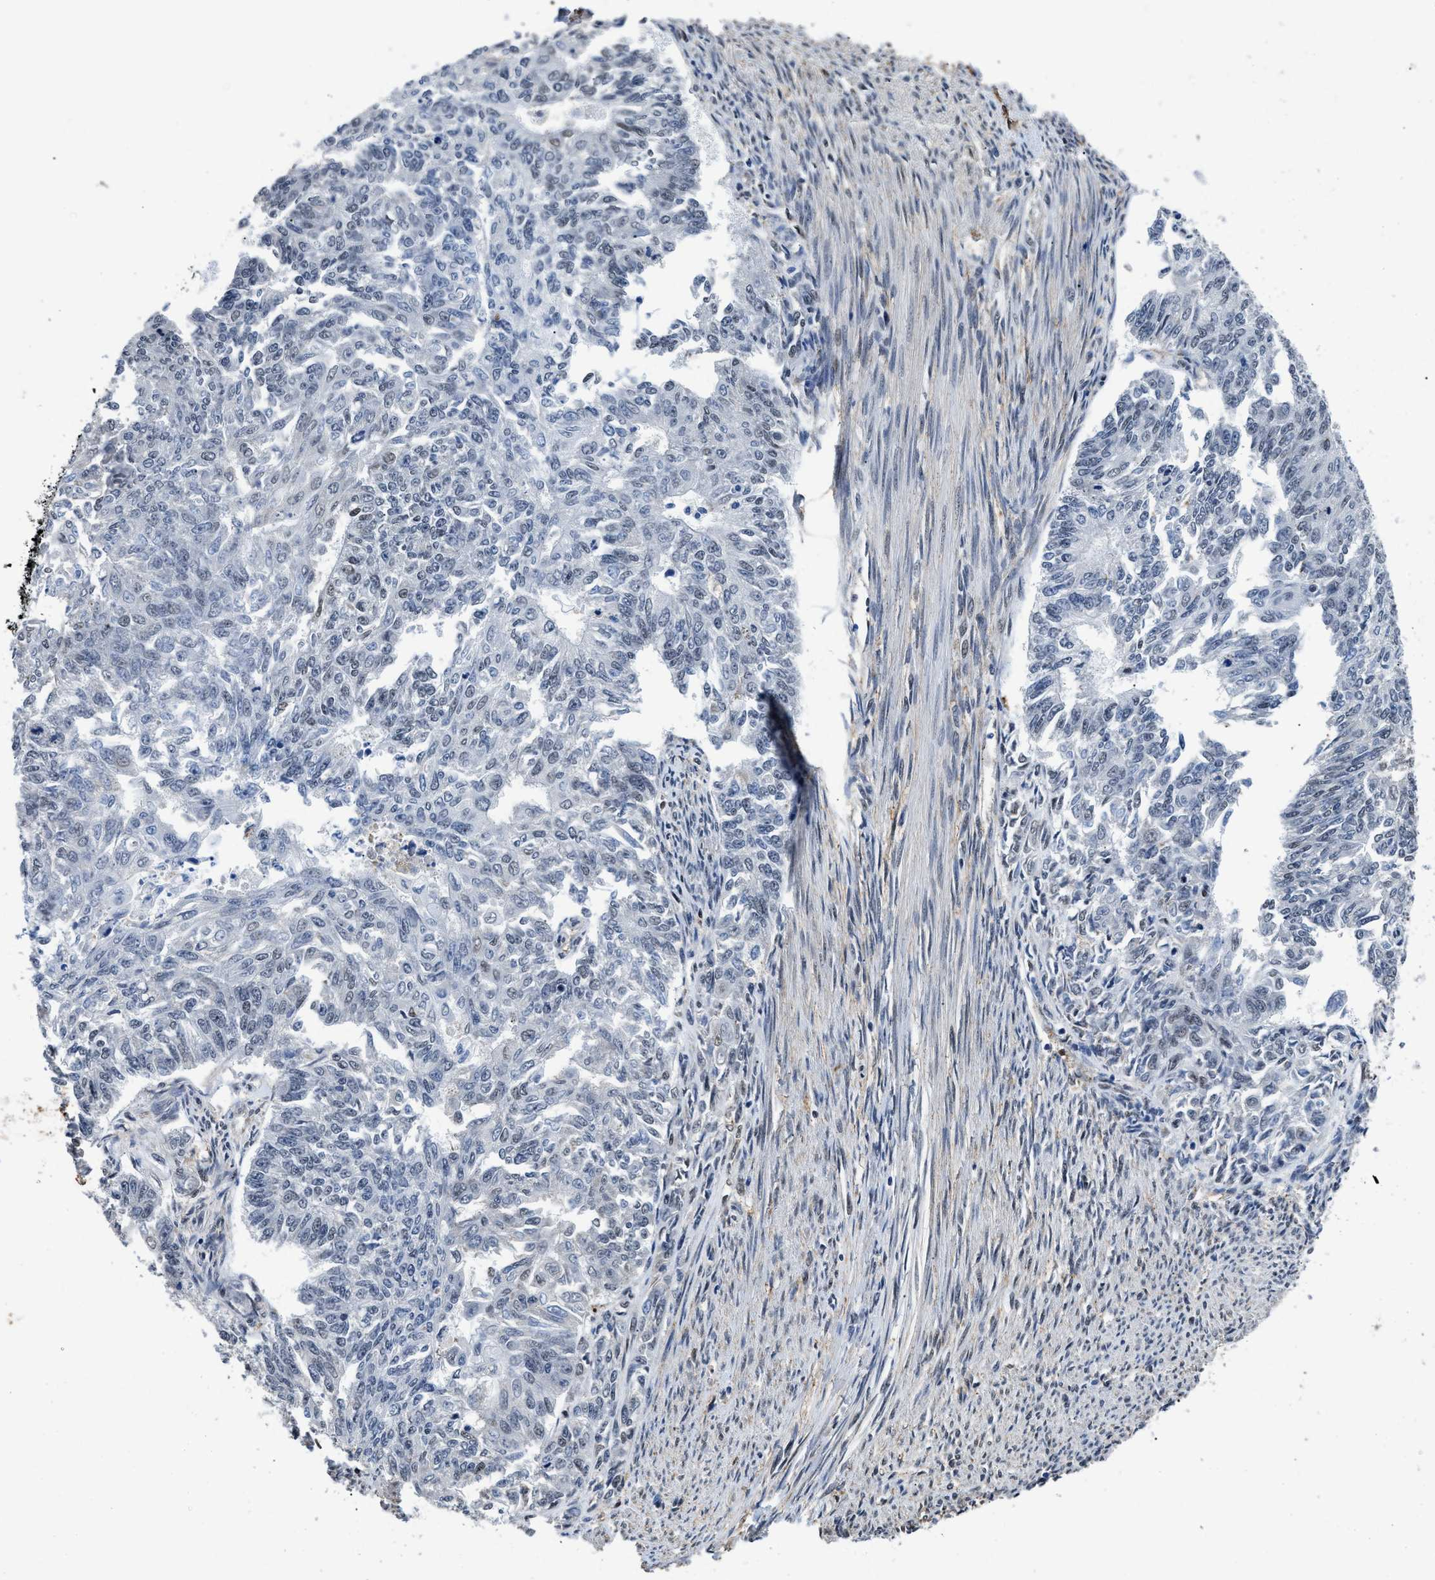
{"staining": {"intensity": "moderate", "quantity": "<25%", "location": "nuclear"}, "tissue": "endometrial cancer", "cell_type": "Tumor cells", "image_type": "cancer", "snomed": [{"axis": "morphology", "description": "Adenocarcinoma, NOS"}, {"axis": "topography", "description": "Endometrium"}], "caption": "Human endometrial cancer (adenocarcinoma) stained with a protein marker exhibits moderate staining in tumor cells.", "gene": "HNRNPH2", "patient": {"sex": "female", "age": 32}}